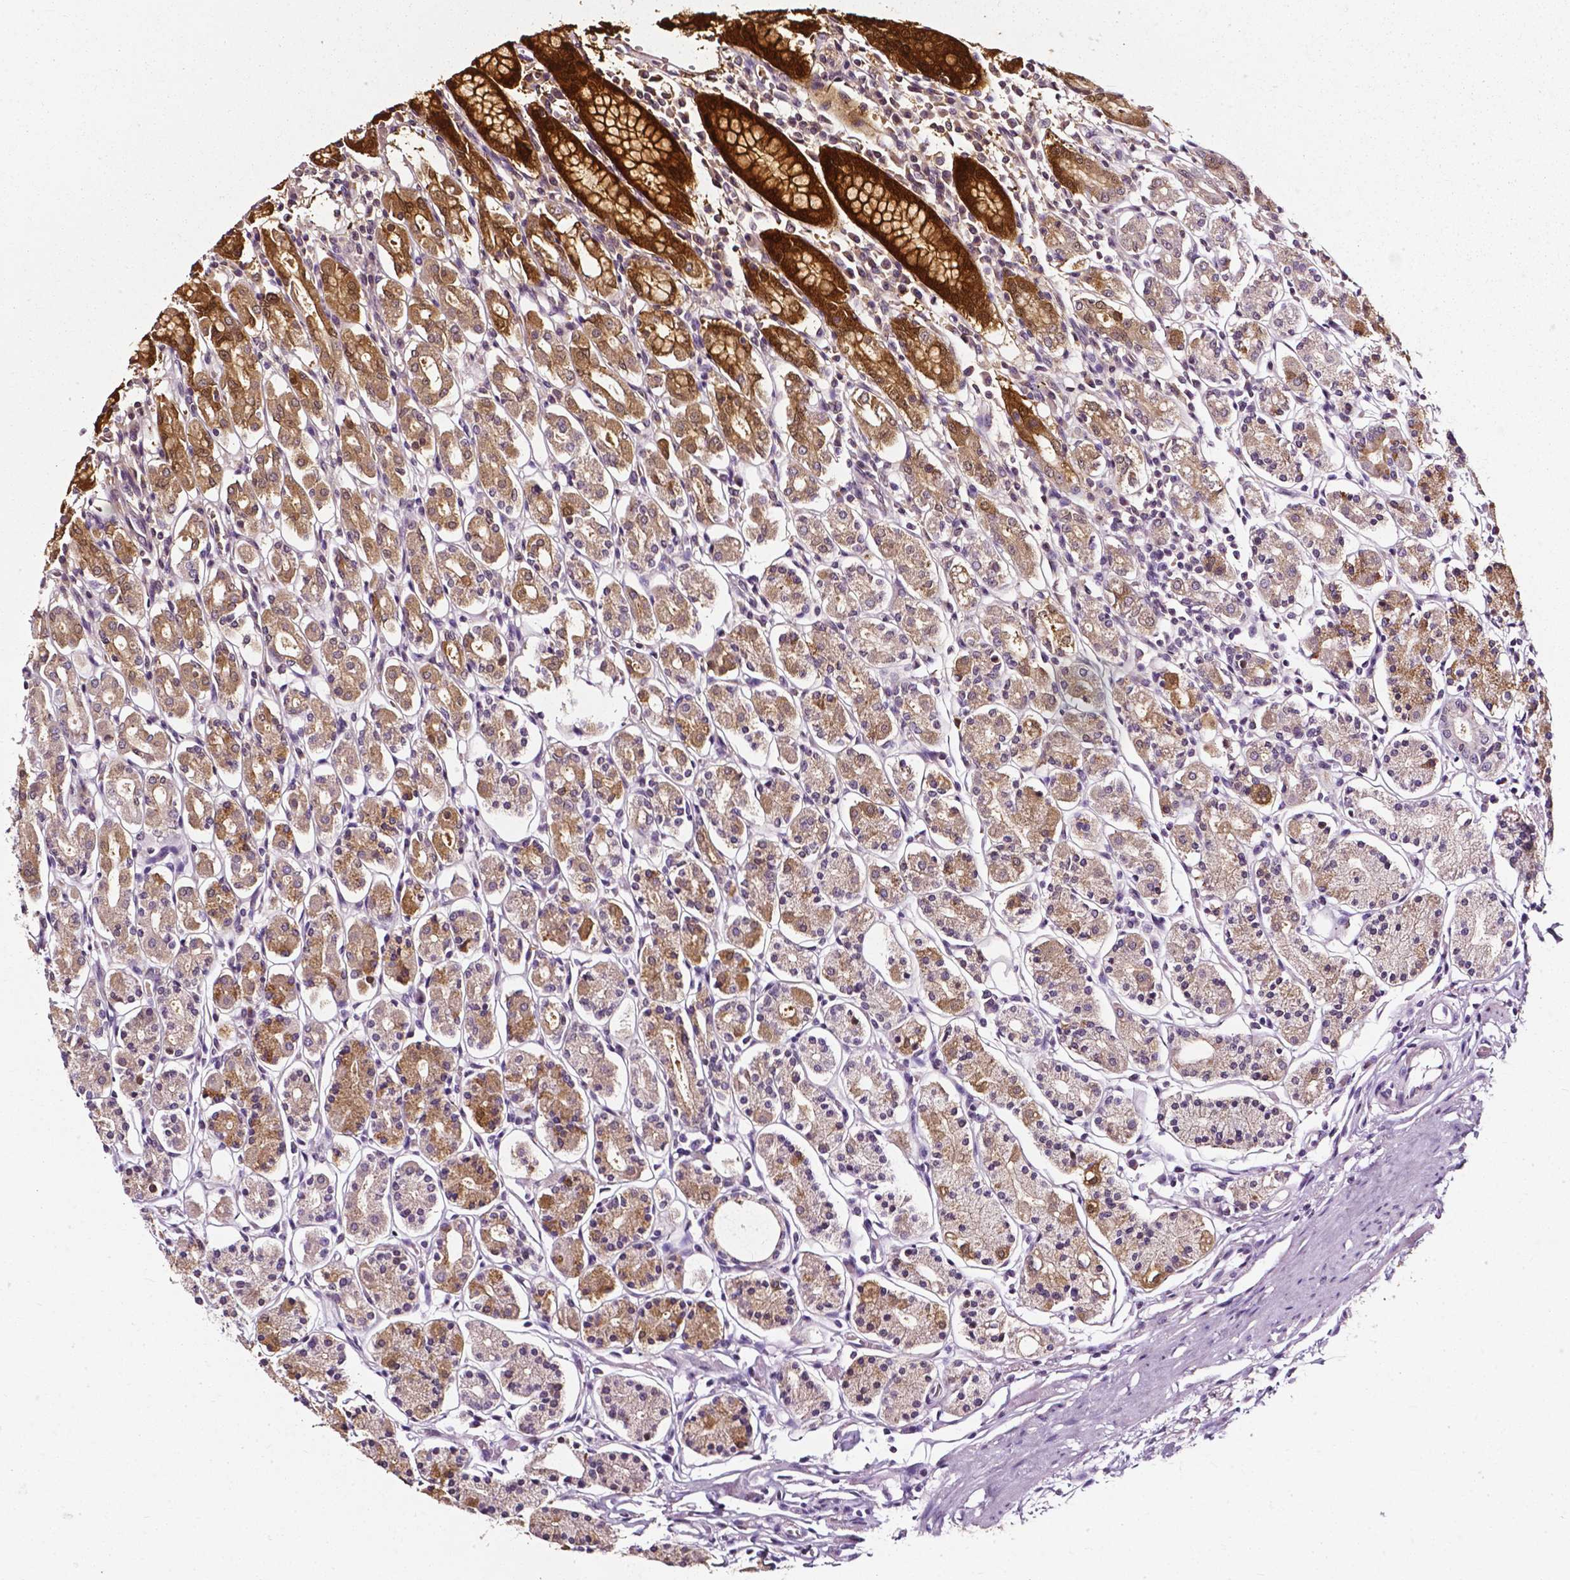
{"staining": {"intensity": "strong", "quantity": "25%-75%", "location": "cytoplasmic/membranous,nuclear"}, "tissue": "stomach", "cell_type": "Glandular cells", "image_type": "normal", "snomed": [{"axis": "morphology", "description": "Normal tissue, NOS"}, {"axis": "topography", "description": "Stomach, upper"}, {"axis": "topography", "description": "Stomach"}], "caption": "Protein staining of benign stomach displays strong cytoplasmic/membranous,nuclear positivity in about 25%-75% of glandular cells.", "gene": "AKR1B10", "patient": {"sex": "male", "age": 62}}